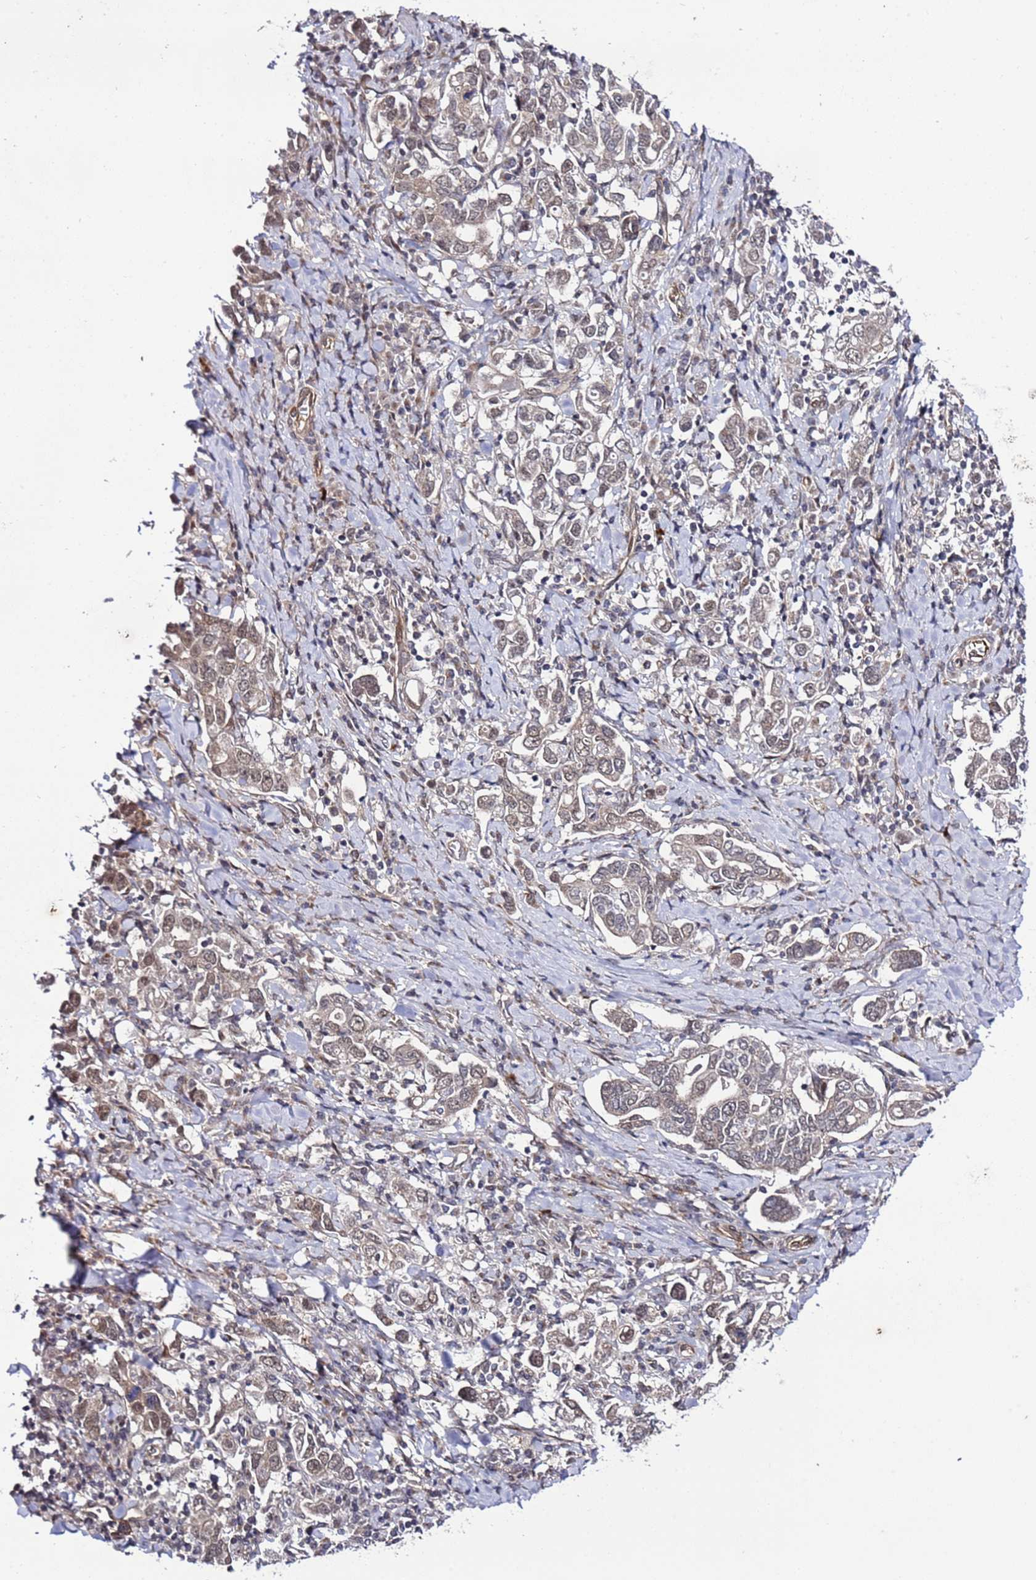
{"staining": {"intensity": "weak", "quantity": ">75%", "location": "cytoplasmic/membranous,nuclear"}, "tissue": "stomach cancer", "cell_type": "Tumor cells", "image_type": "cancer", "snomed": [{"axis": "morphology", "description": "Adenocarcinoma, NOS"}, {"axis": "topography", "description": "Stomach, upper"}, {"axis": "topography", "description": "Stomach"}], "caption": "DAB immunohistochemical staining of human stomach adenocarcinoma demonstrates weak cytoplasmic/membranous and nuclear protein staining in approximately >75% of tumor cells. (IHC, brightfield microscopy, high magnification).", "gene": "POLR2D", "patient": {"sex": "male", "age": 62}}